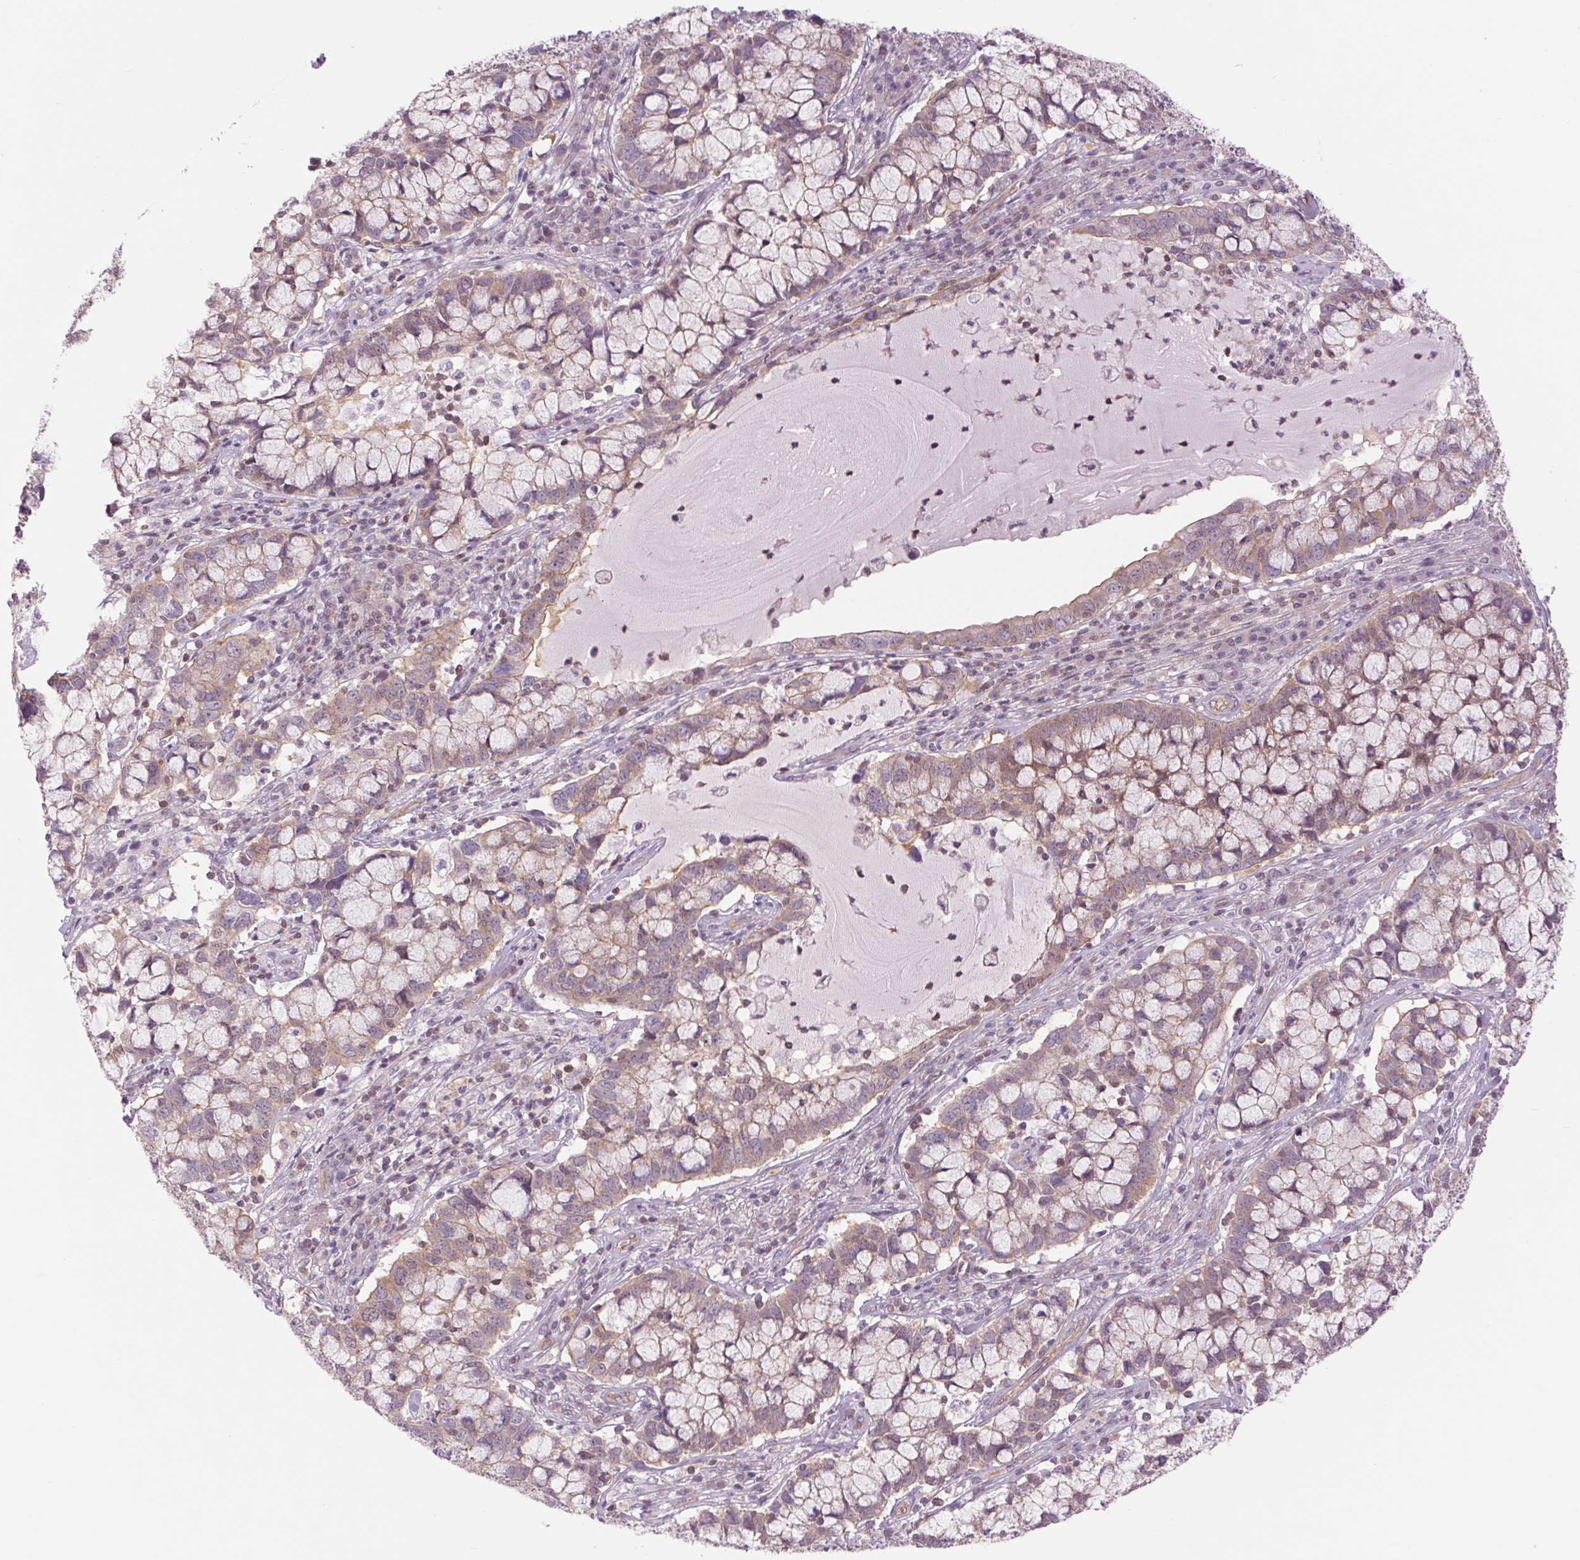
{"staining": {"intensity": "weak", "quantity": ">75%", "location": "cytoplasmic/membranous"}, "tissue": "cervical cancer", "cell_type": "Tumor cells", "image_type": "cancer", "snomed": [{"axis": "morphology", "description": "Adenocarcinoma, NOS"}, {"axis": "topography", "description": "Cervix"}], "caption": "This image demonstrates IHC staining of human cervical cancer (adenocarcinoma), with low weak cytoplasmic/membranous positivity in approximately >75% of tumor cells.", "gene": "SH3RF2", "patient": {"sex": "female", "age": 40}}